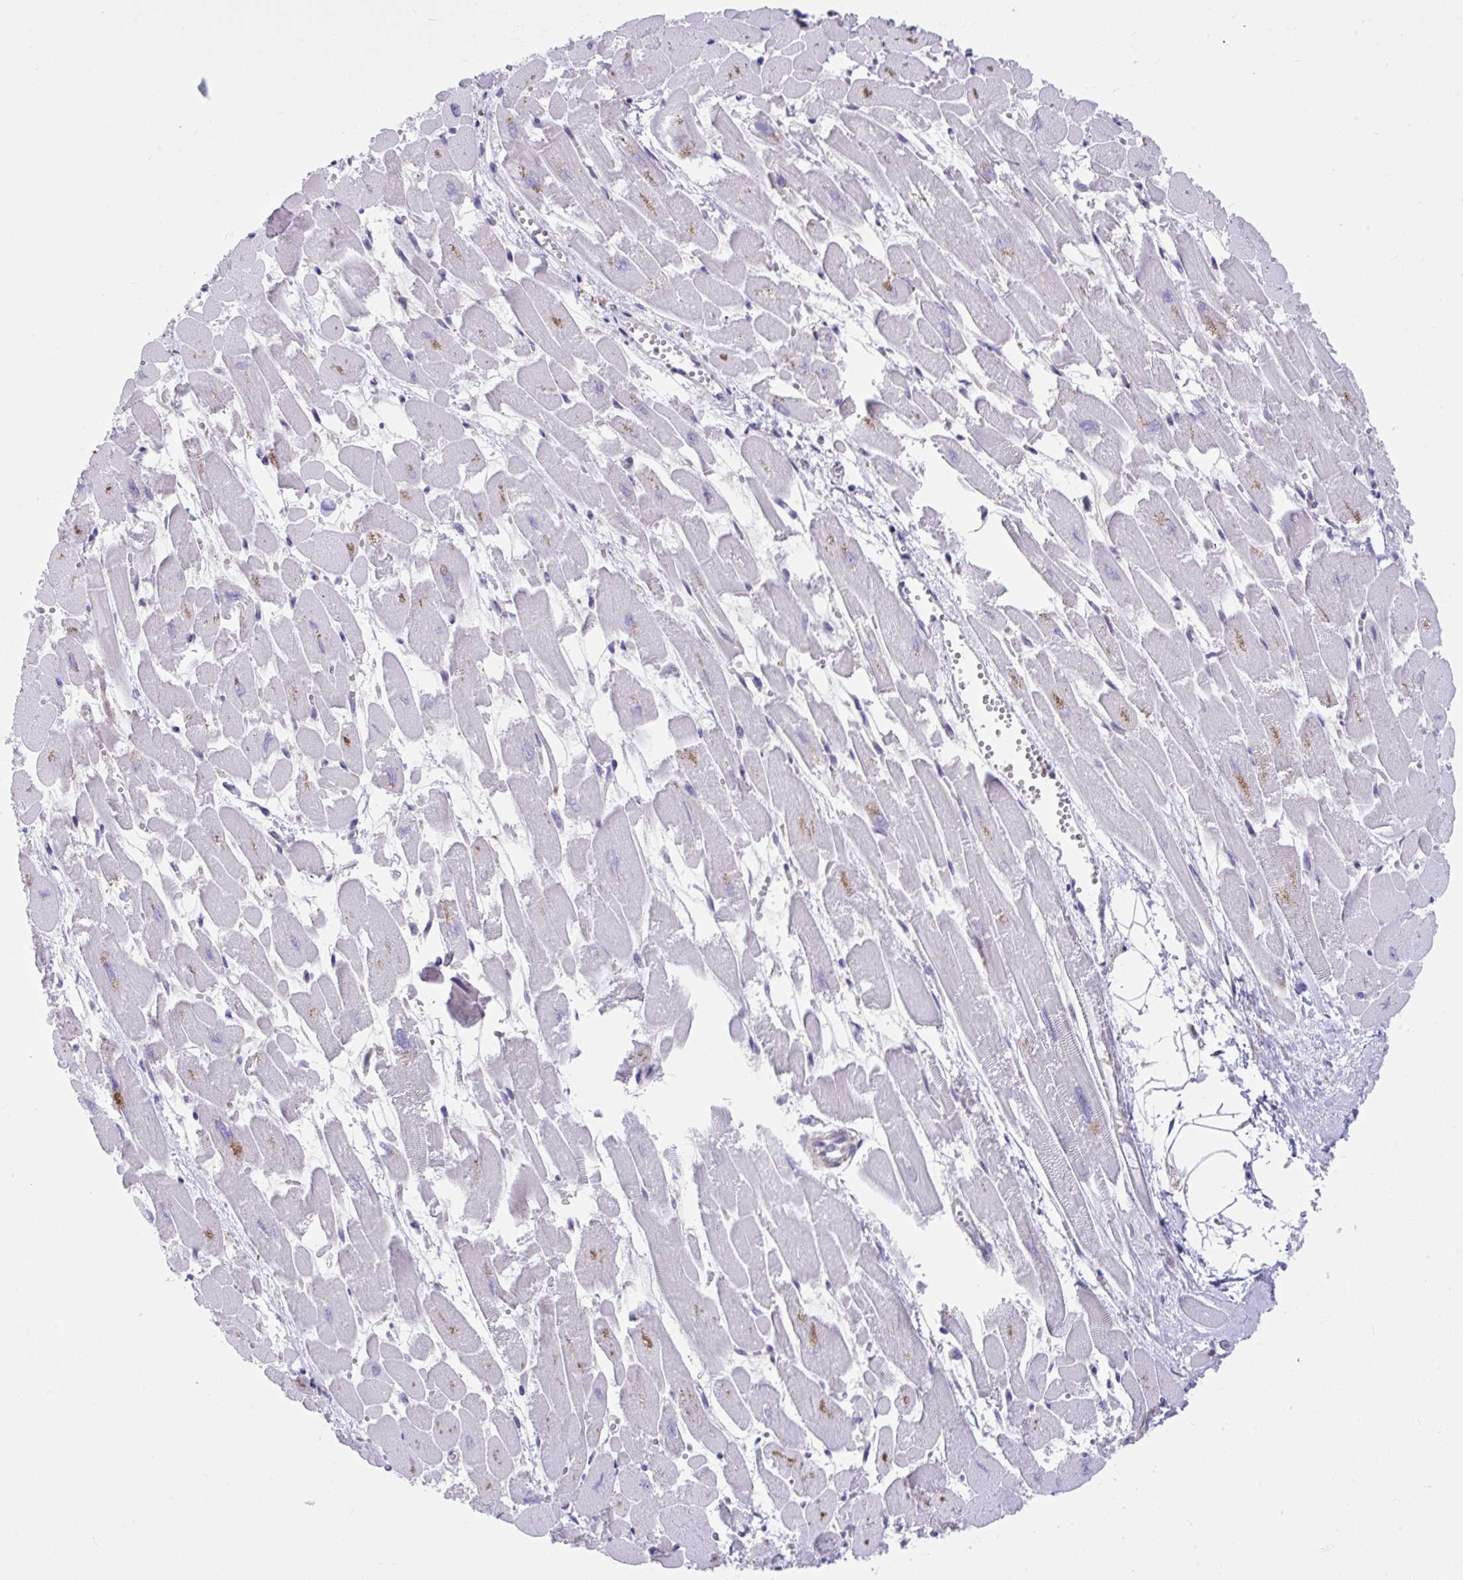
{"staining": {"intensity": "moderate", "quantity": "<25%", "location": "cytoplasmic/membranous"}, "tissue": "heart muscle", "cell_type": "Cardiomyocytes", "image_type": "normal", "snomed": [{"axis": "morphology", "description": "Normal tissue, NOS"}, {"axis": "topography", "description": "Heart"}], "caption": "Moderate cytoplasmic/membranous protein positivity is present in approximately <25% of cardiomyocytes in heart muscle.", "gene": "PCDHB7", "patient": {"sex": "female", "age": 52}}